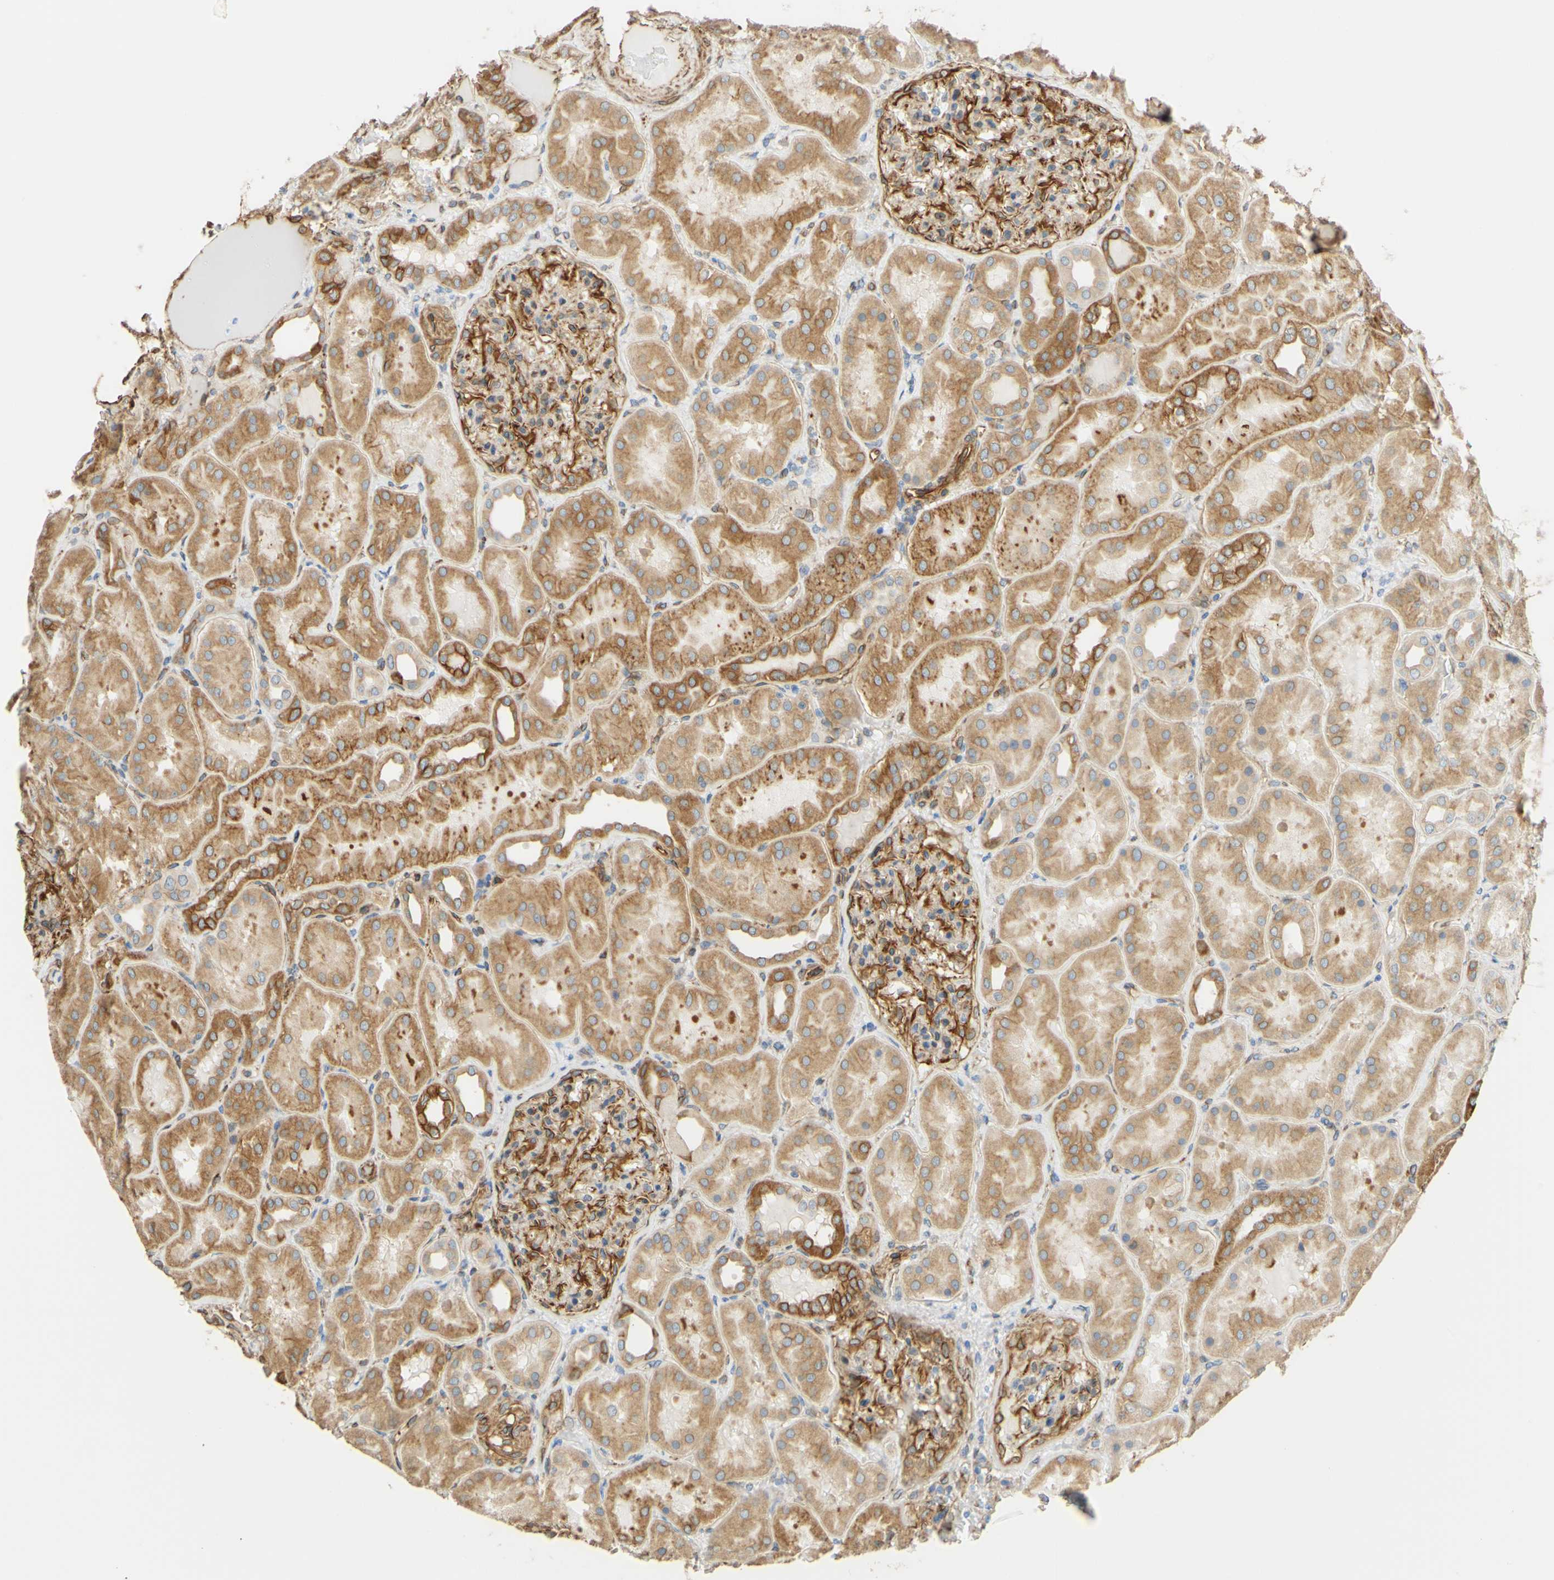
{"staining": {"intensity": "strong", "quantity": "25%-75%", "location": "cytoplasmic/membranous"}, "tissue": "kidney", "cell_type": "Cells in glomeruli", "image_type": "normal", "snomed": [{"axis": "morphology", "description": "Normal tissue, NOS"}, {"axis": "topography", "description": "Kidney"}], "caption": "Brown immunohistochemical staining in unremarkable human kidney demonstrates strong cytoplasmic/membranous positivity in approximately 25%-75% of cells in glomeruli.", "gene": "ENDOD1", "patient": {"sex": "female", "age": 56}}